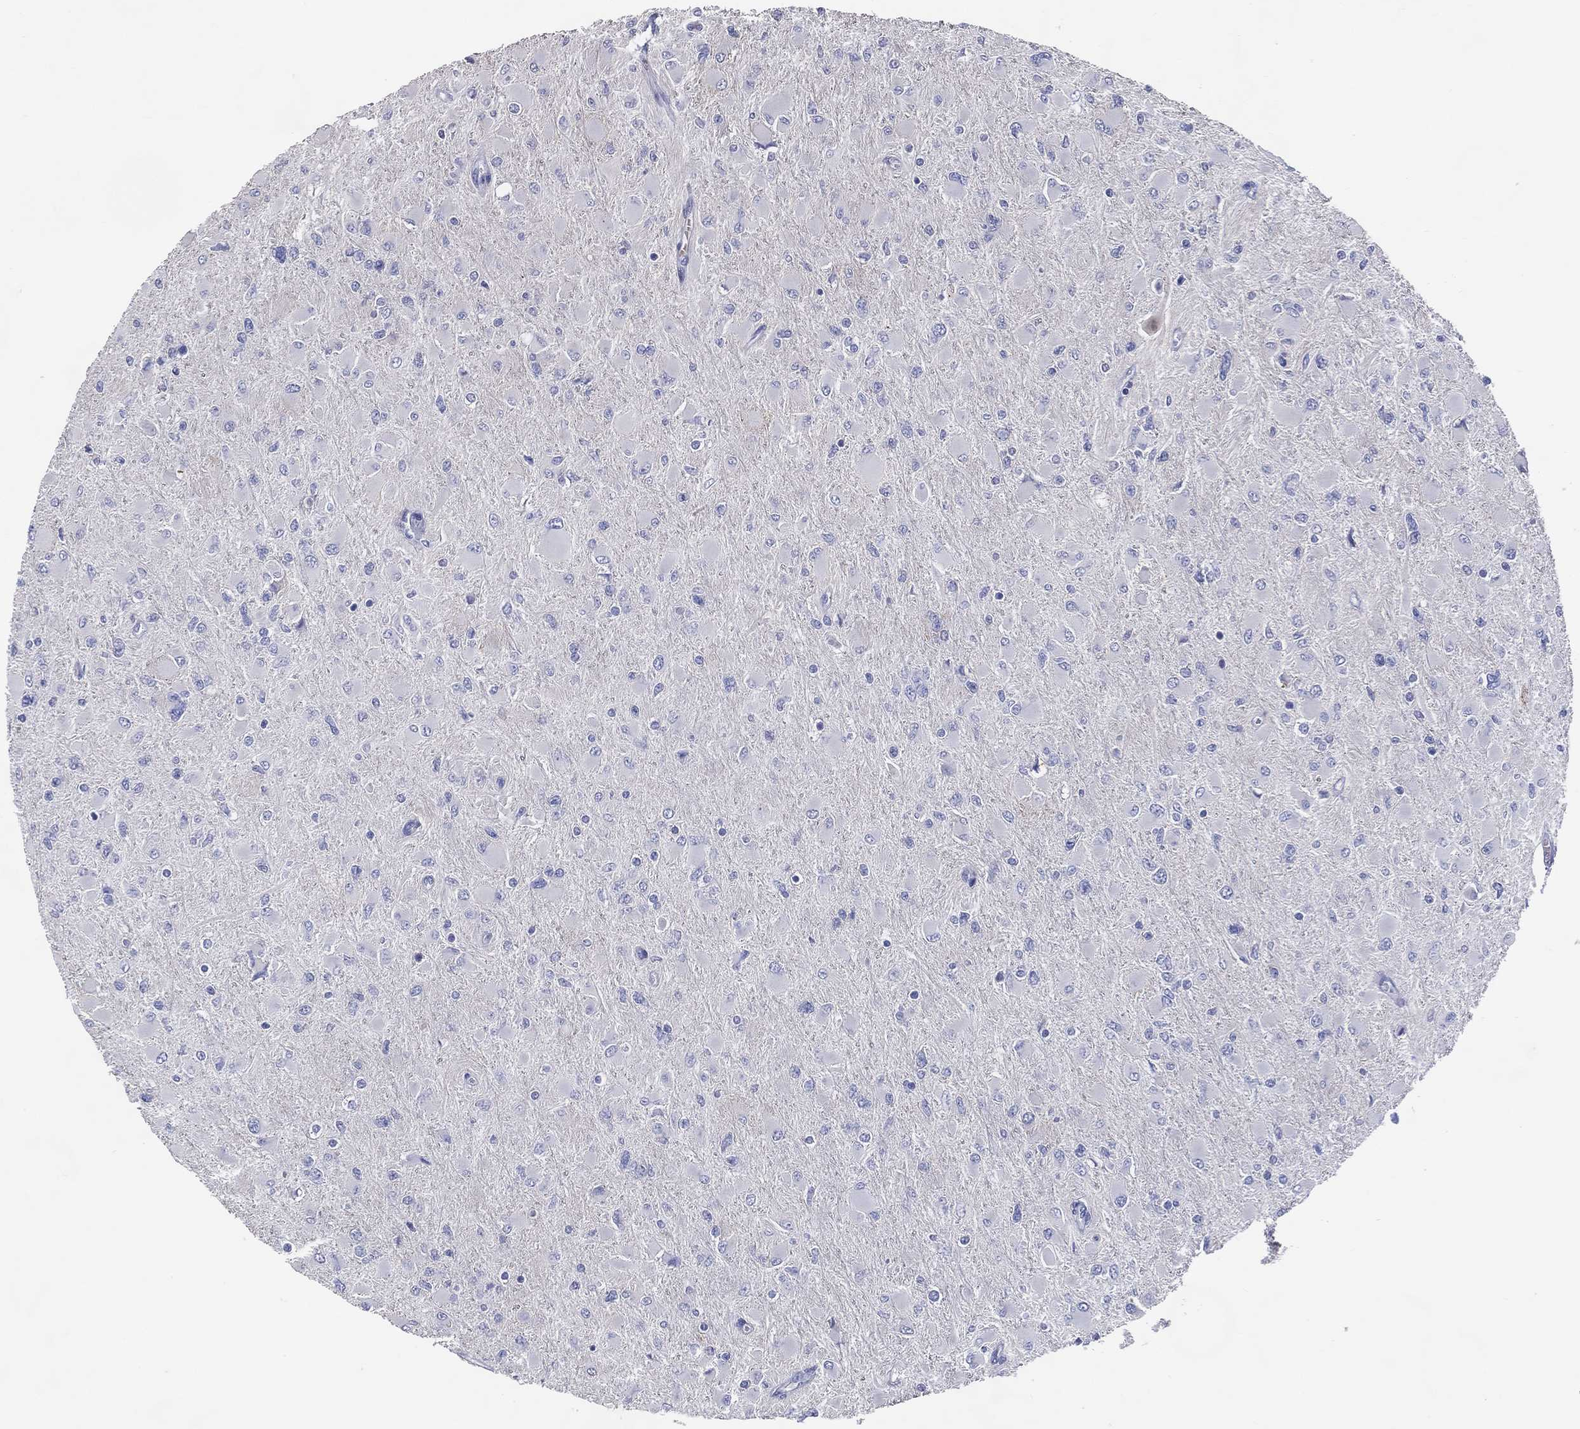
{"staining": {"intensity": "negative", "quantity": "none", "location": "none"}, "tissue": "glioma", "cell_type": "Tumor cells", "image_type": "cancer", "snomed": [{"axis": "morphology", "description": "Glioma, malignant, High grade"}, {"axis": "topography", "description": "Cerebral cortex"}], "caption": "High power microscopy image of an immunohistochemistry (IHC) photomicrograph of malignant glioma (high-grade), revealing no significant staining in tumor cells.", "gene": "DNAH6", "patient": {"sex": "female", "age": 36}}